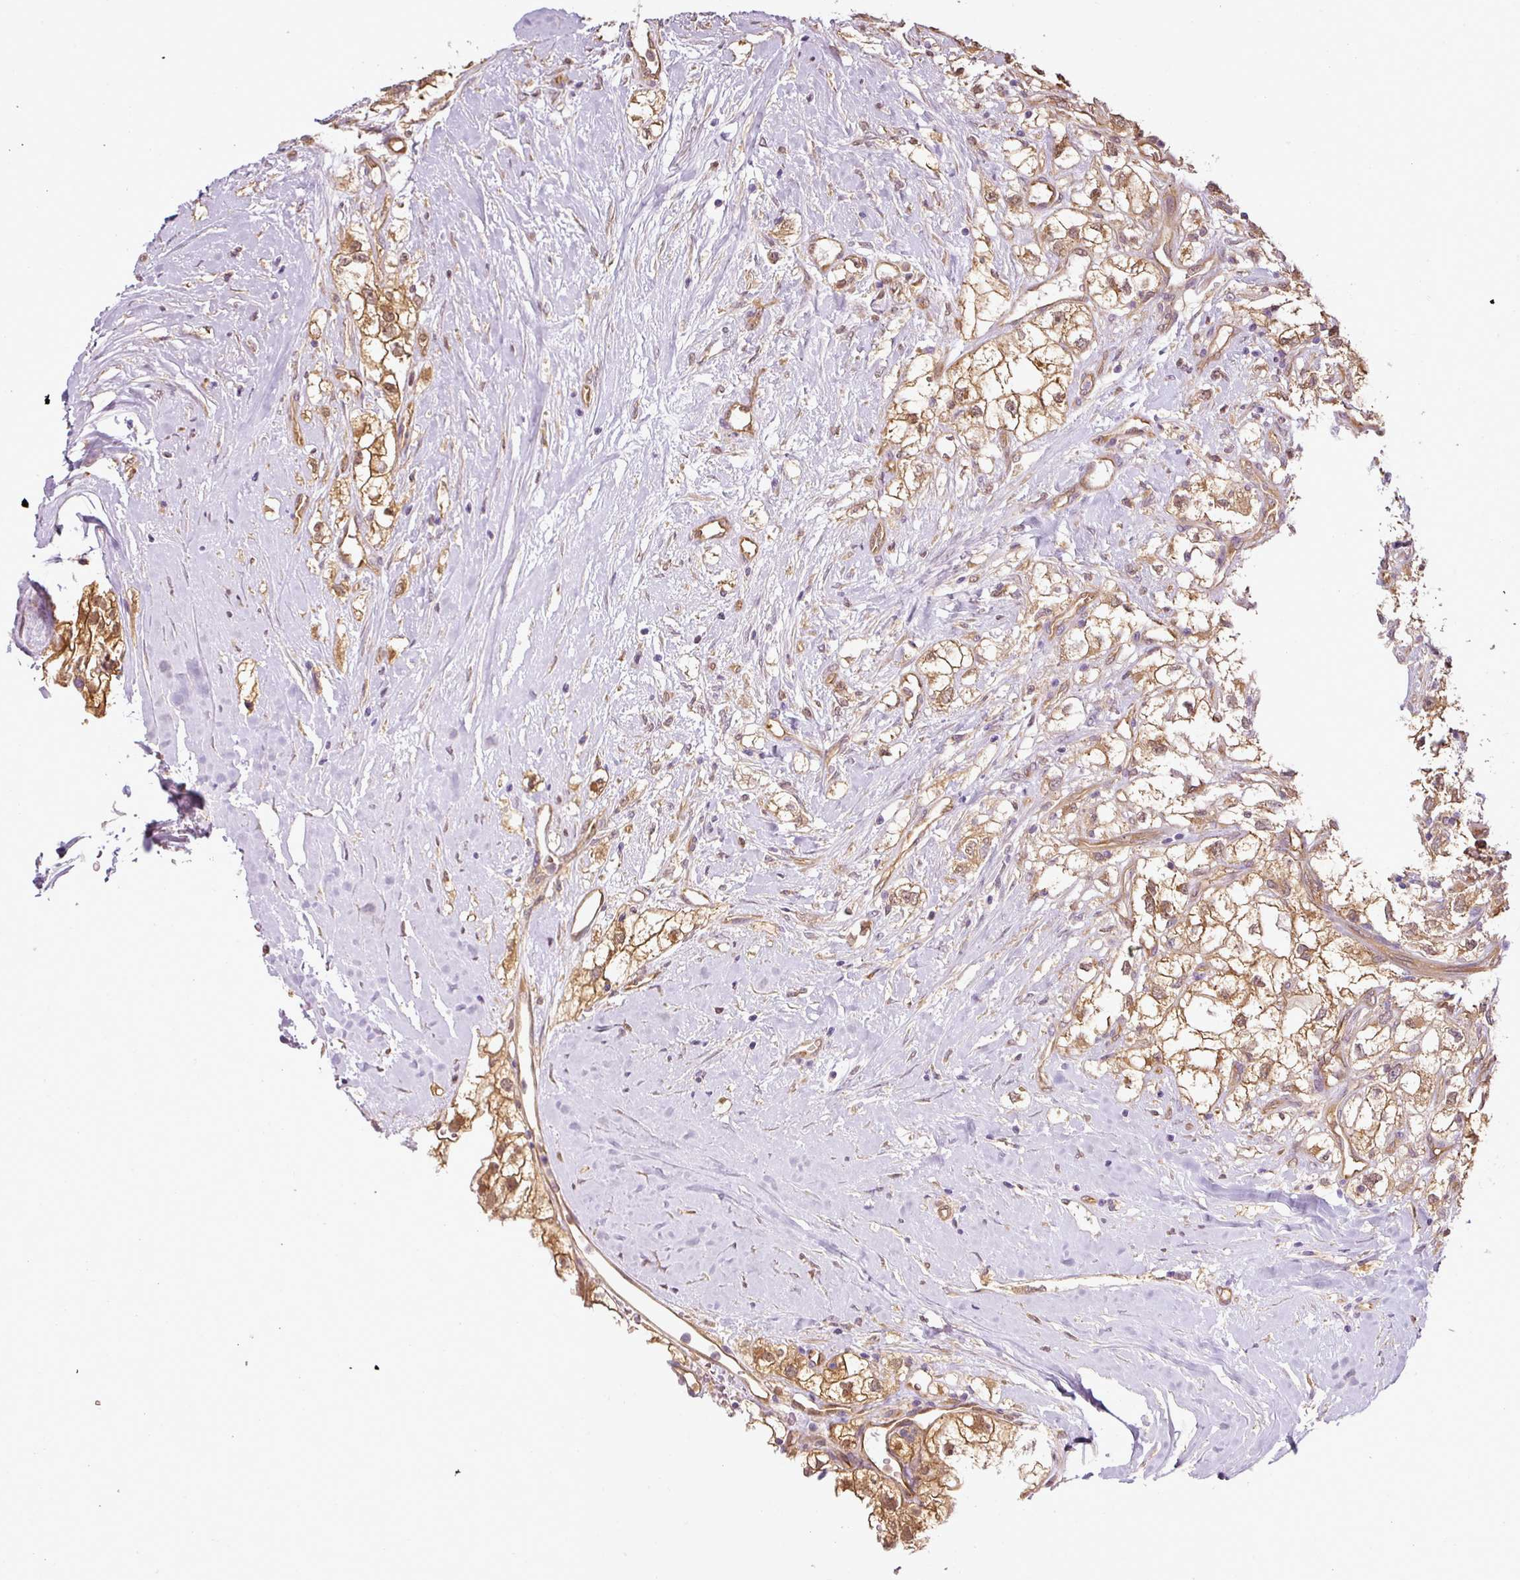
{"staining": {"intensity": "moderate", "quantity": ">75%", "location": "cytoplasmic/membranous"}, "tissue": "renal cancer", "cell_type": "Tumor cells", "image_type": "cancer", "snomed": [{"axis": "morphology", "description": "Adenocarcinoma, NOS"}, {"axis": "topography", "description": "Kidney"}], "caption": "Human adenocarcinoma (renal) stained for a protein (brown) reveals moderate cytoplasmic/membranous positive positivity in about >75% of tumor cells.", "gene": "ANKRD18A", "patient": {"sex": "male", "age": 59}}